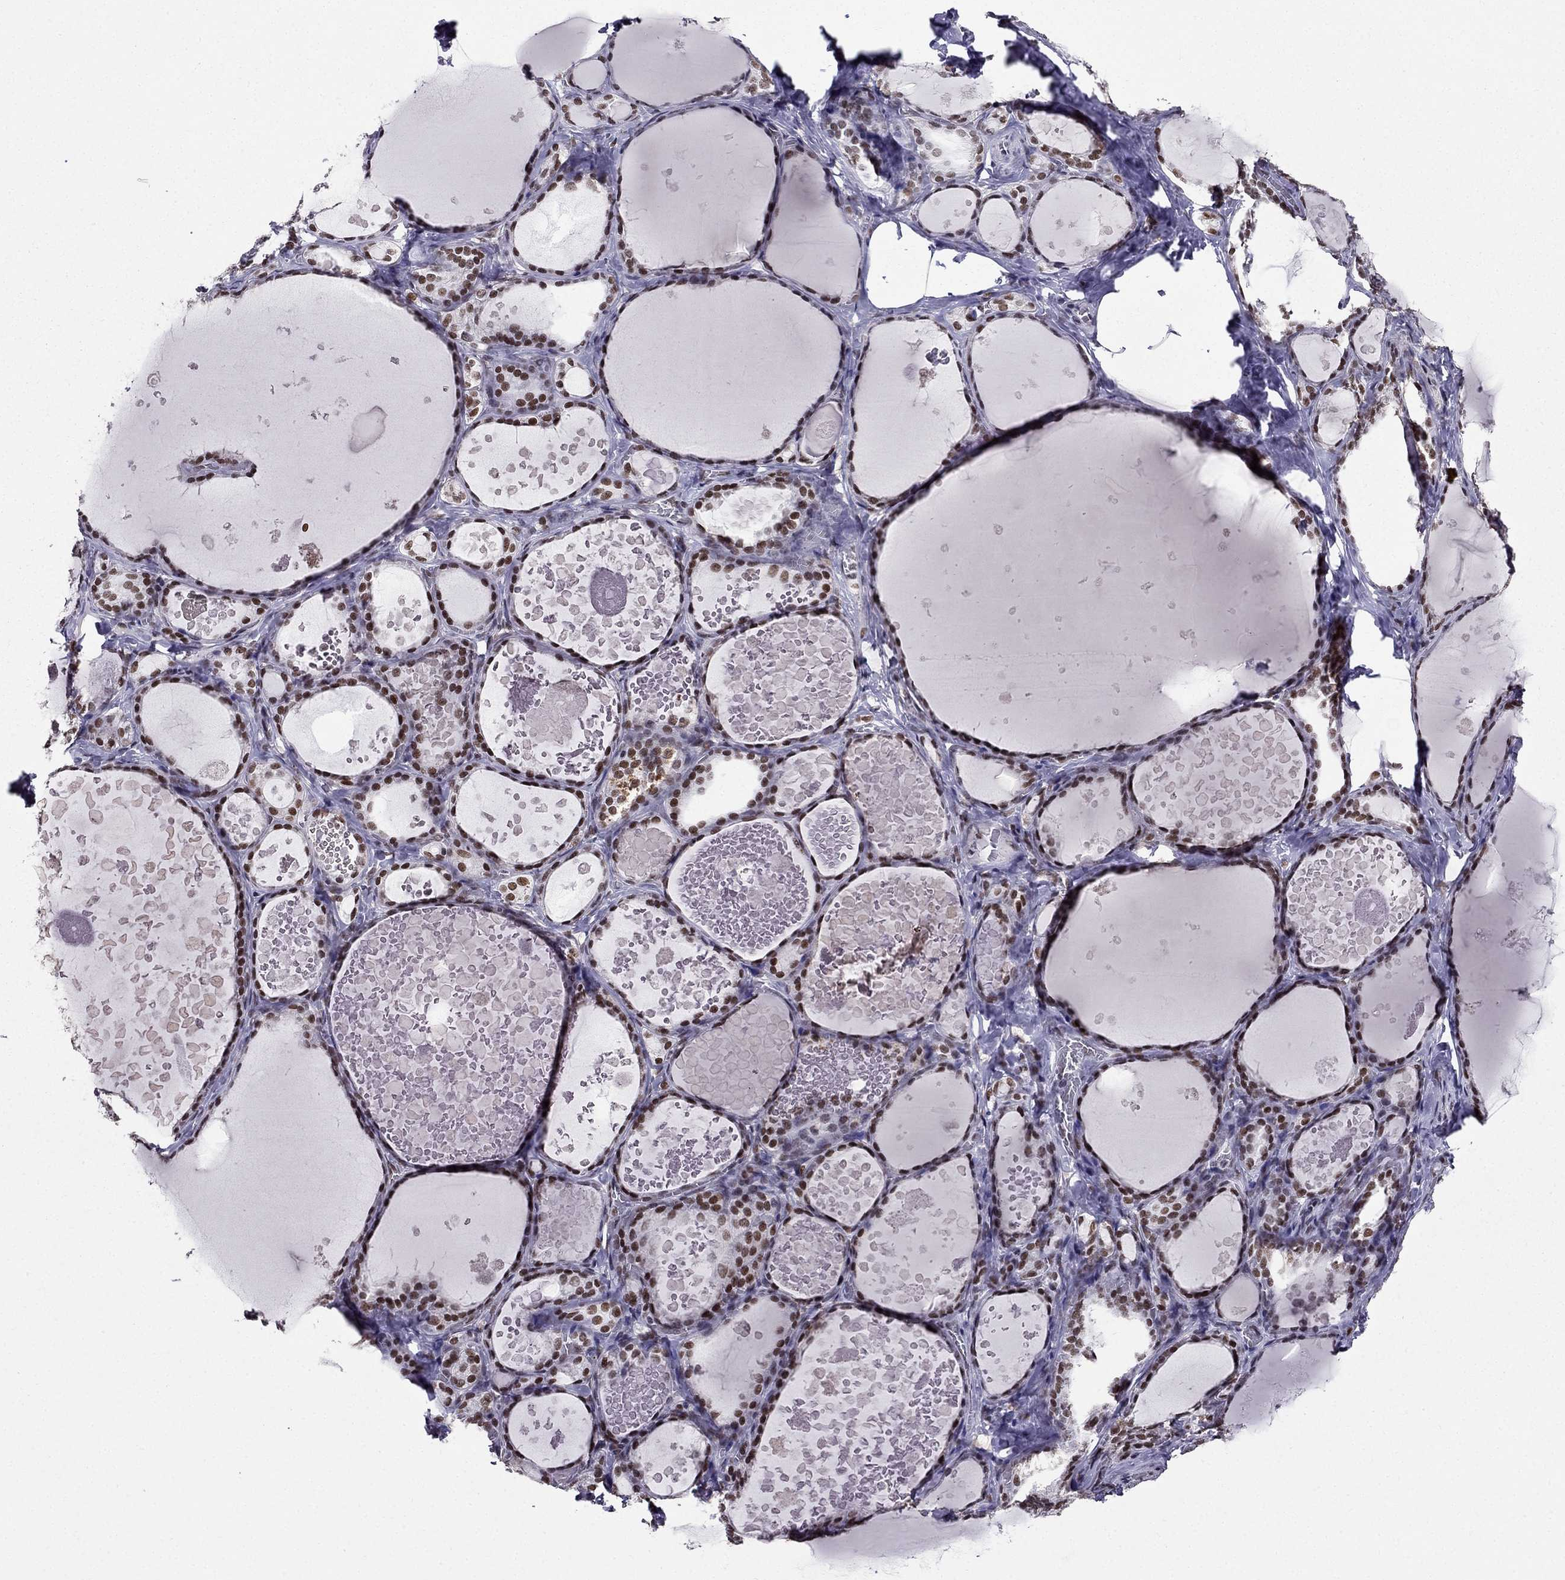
{"staining": {"intensity": "strong", "quantity": ">75%", "location": "nuclear"}, "tissue": "thyroid gland", "cell_type": "Glandular cells", "image_type": "normal", "snomed": [{"axis": "morphology", "description": "Normal tissue, NOS"}, {"axis": "topography", "description": "Thyroid gland"}], "caption": "The micrograph demonstrates immunohistochemical staining of normal thyroid gland. There is strong nuclear staining is present in approximately >75% of glandular cells. The staining was performed using DAB, with brown indicating positive protein expression. Nuclei are stained blue with hematoxylin.", "gene": "ZNF420", "patient": {"sex": "female", "age": 56}}